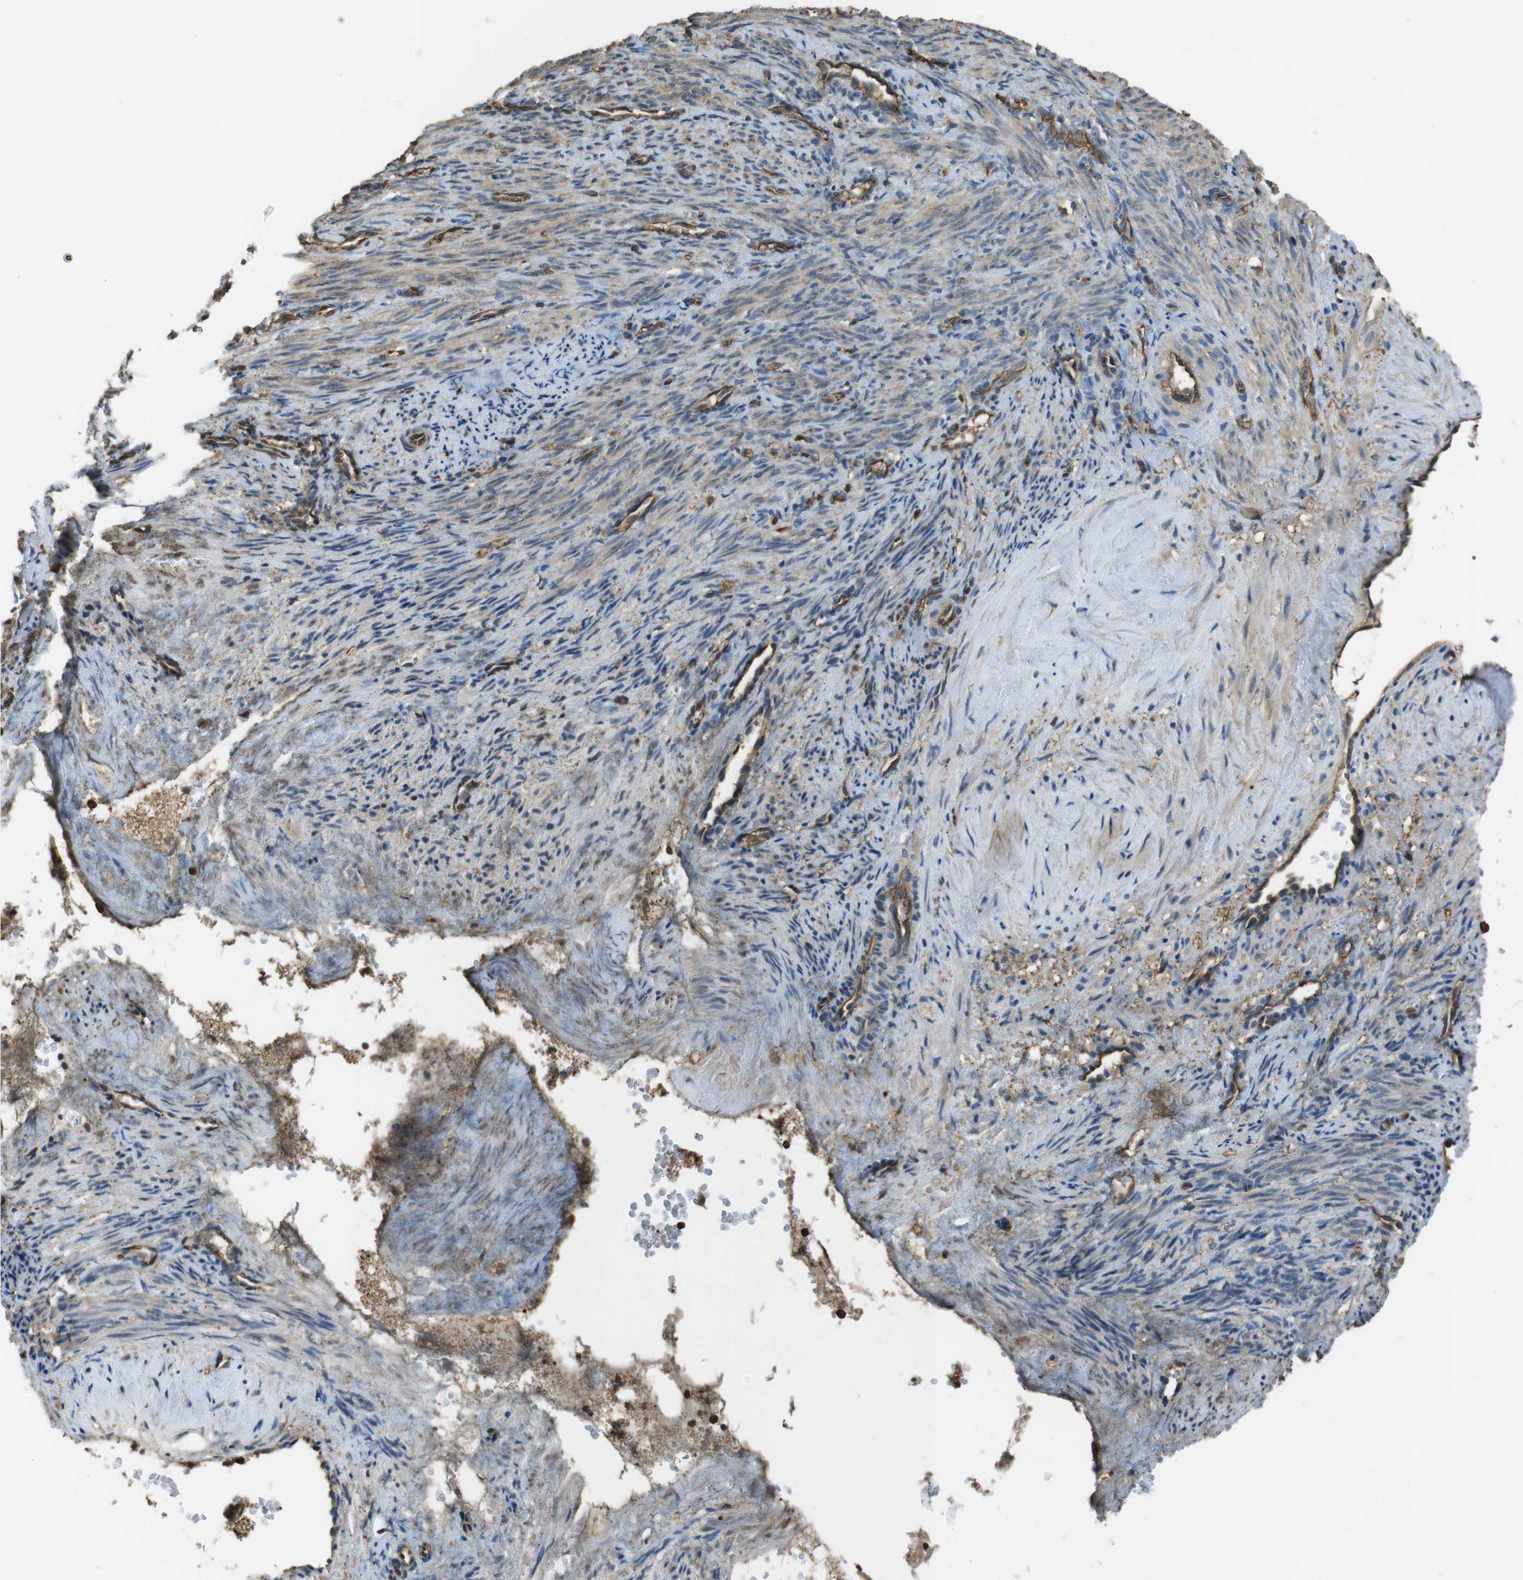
{"staining": {"intensity": "weak", "quantity": "25%-75%", "location": "cytoplasmic/membranous"}, "tissue": "smooth muscle", "cell_type": "Smooth muscle cells", "image_type": "normal", "snomed": [{"axis": "morphology", "description": "Normal tissue, NOS"}, {"axis": "topography", "description": "Endometrium"}], "caption": "A low amount of weak cytoplasmic/membranous staining is appreciated in about 25%-75% of smooth muscle cells in benign smooth muscle. (IHC, brightfield microscopy, high magnification).", "gene": "FCAR", "patient": {"sex": "female", "age": 33}}